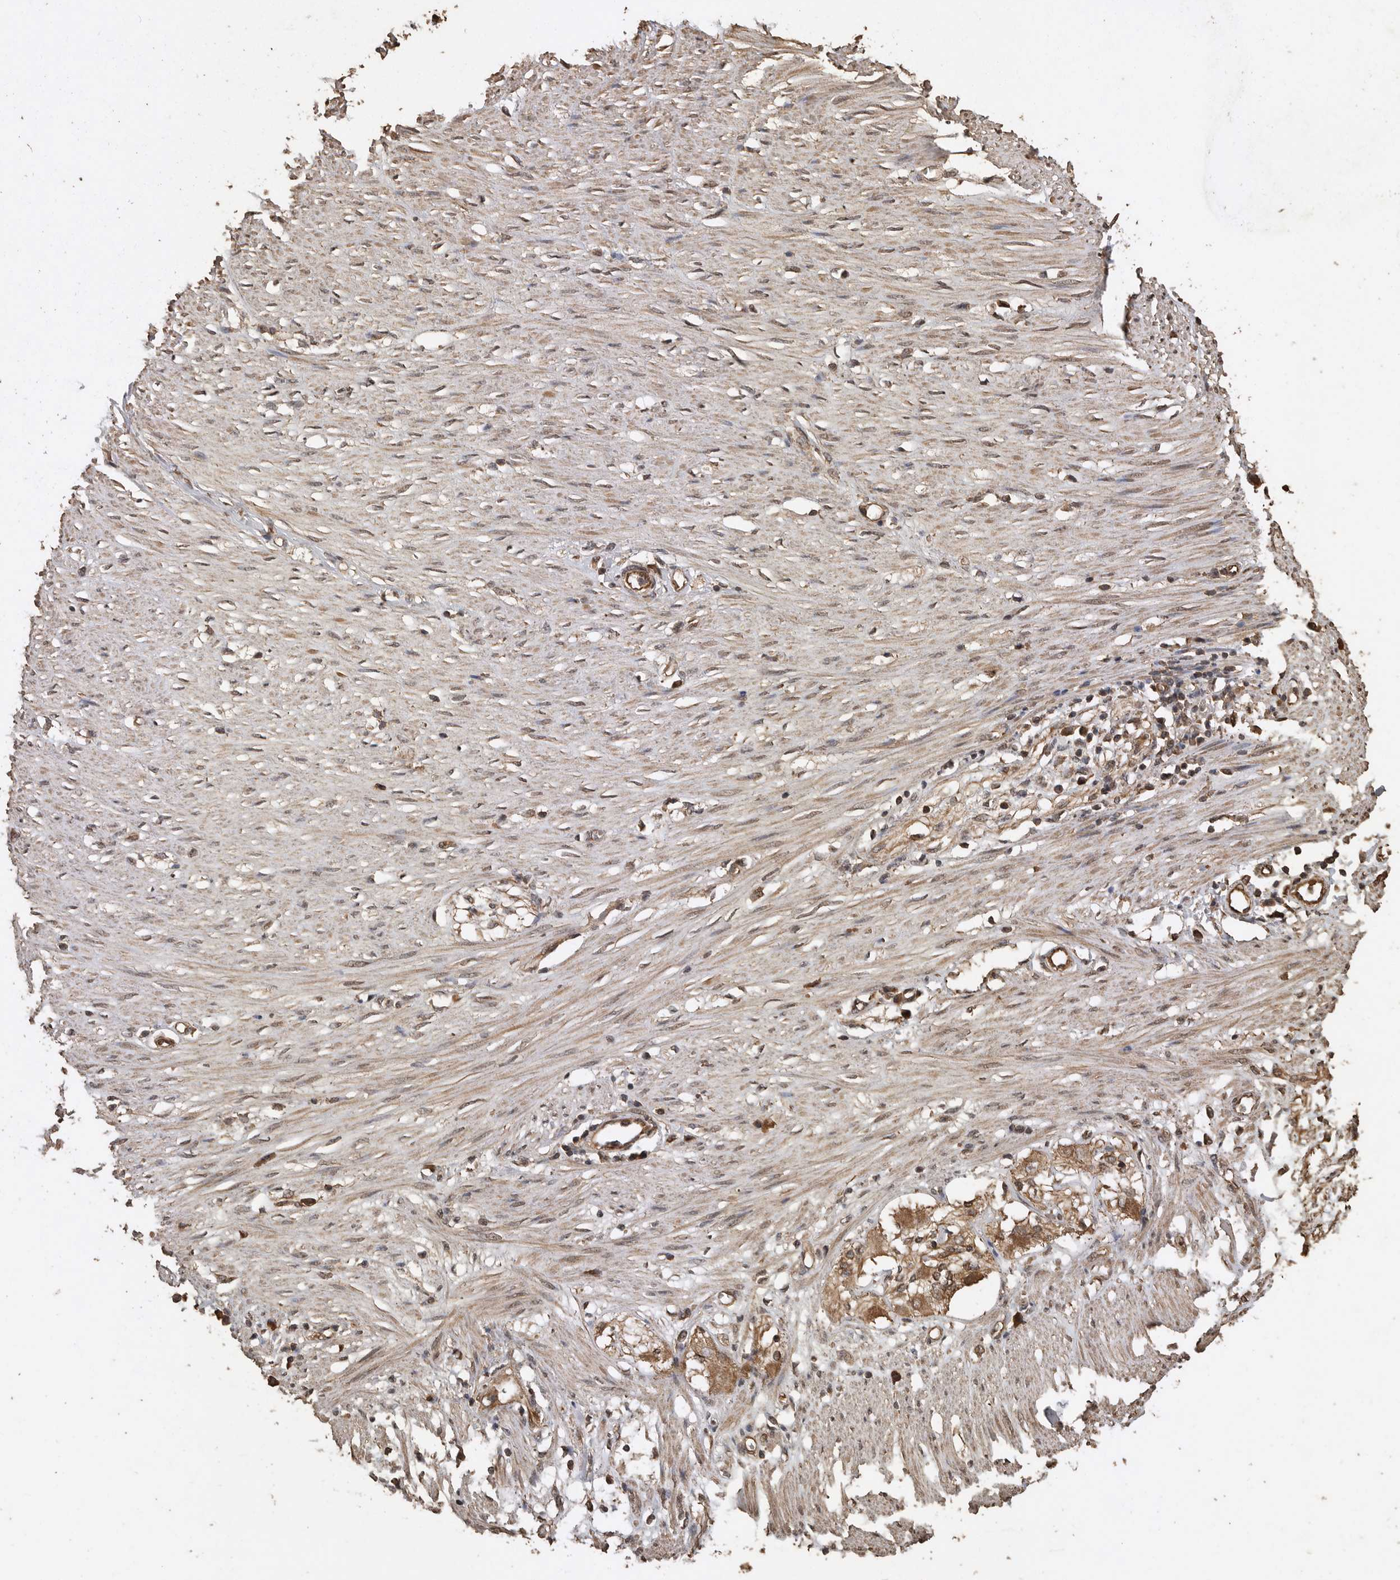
{"staining": {"intensity": "weak", "quantity": ">75%", "location": "cytoplasmic/membranous"}, "tissue": "adipose tissue", "cell_type": "Adipocytes", "image_type": "normal", "snomed": [{"axis": "morphology", "description": "Normal tissue, NOS"}, {"axis": "morphology", "description": "Adenocarcinoma, NOS"}, {"axis": "topography", "description": "Colon"}, {"axis": "topography", "description": "Peripheral nerve tissue"}], "caption": "Adipocytes show weak cytoplasmic/membranous staining in about >75% of cells in normal adipose tissue.", "gene": "PINK1", "patient": {"sex": "male", "age": 14}}